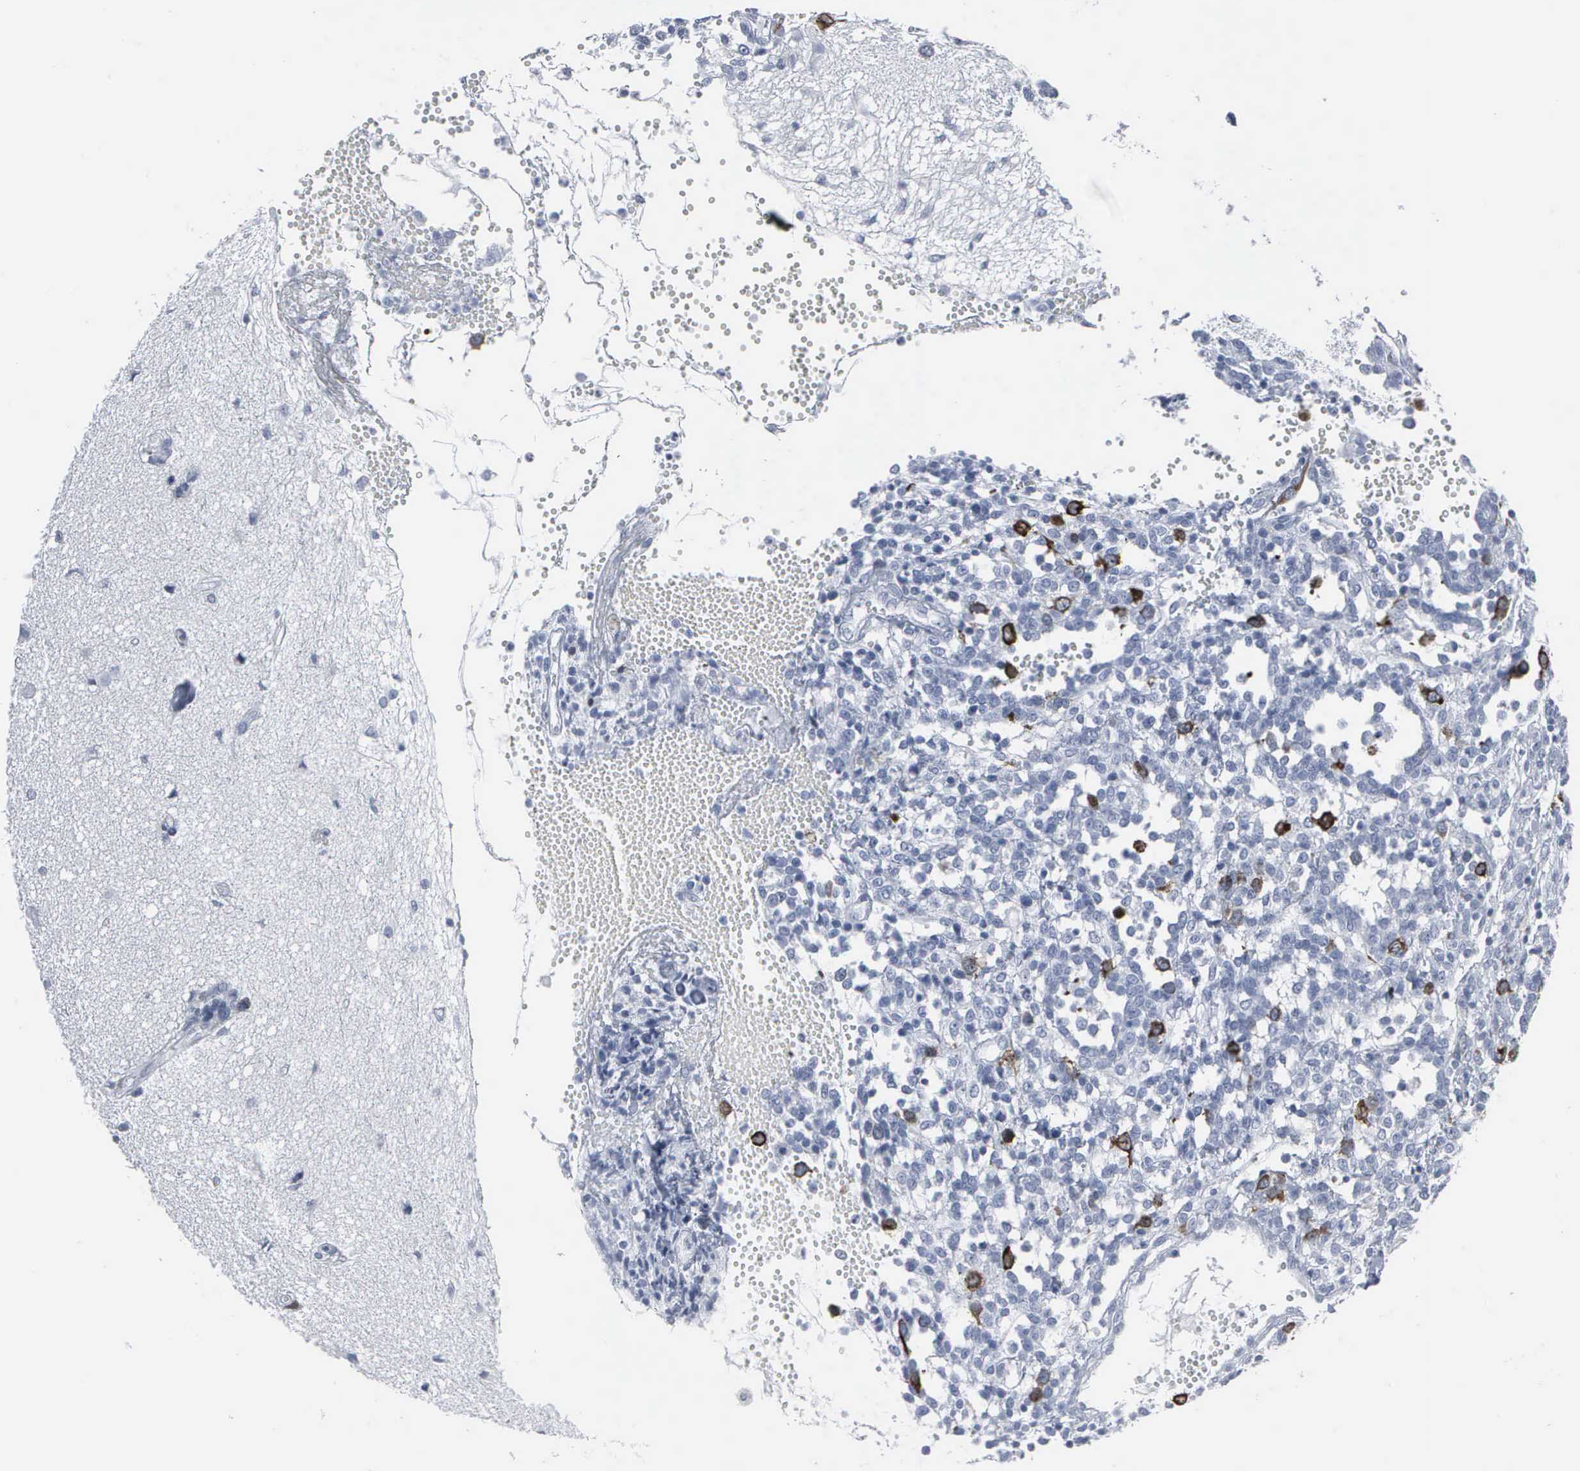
{"staining": {"intensity": "moderate", "quantity": "<25%", "location": "cytoplasmic/membranous,nuclear"}, "tissue": "glioma", "cell_type": "Tumor cells", "image_type": "cancer", "snomed": [{"axis": "morphology", "description": "Glioma, malignant, High grade"}, {"axis": "topography", "description": "Brain"}], "caption": "Protein expression by IHC shows moderate cytoplasmic/membranous and nuclear staining in about <25% of tumor cells in malignant high-grade glioma. The staining was performed using DAB to visualize the protein expression in brown, while the nuclei were stained in blue with hematoxylin (Magnification: 20x).", "gene": "CCNB1", "patient": {"sex": "male", "age": 66}}